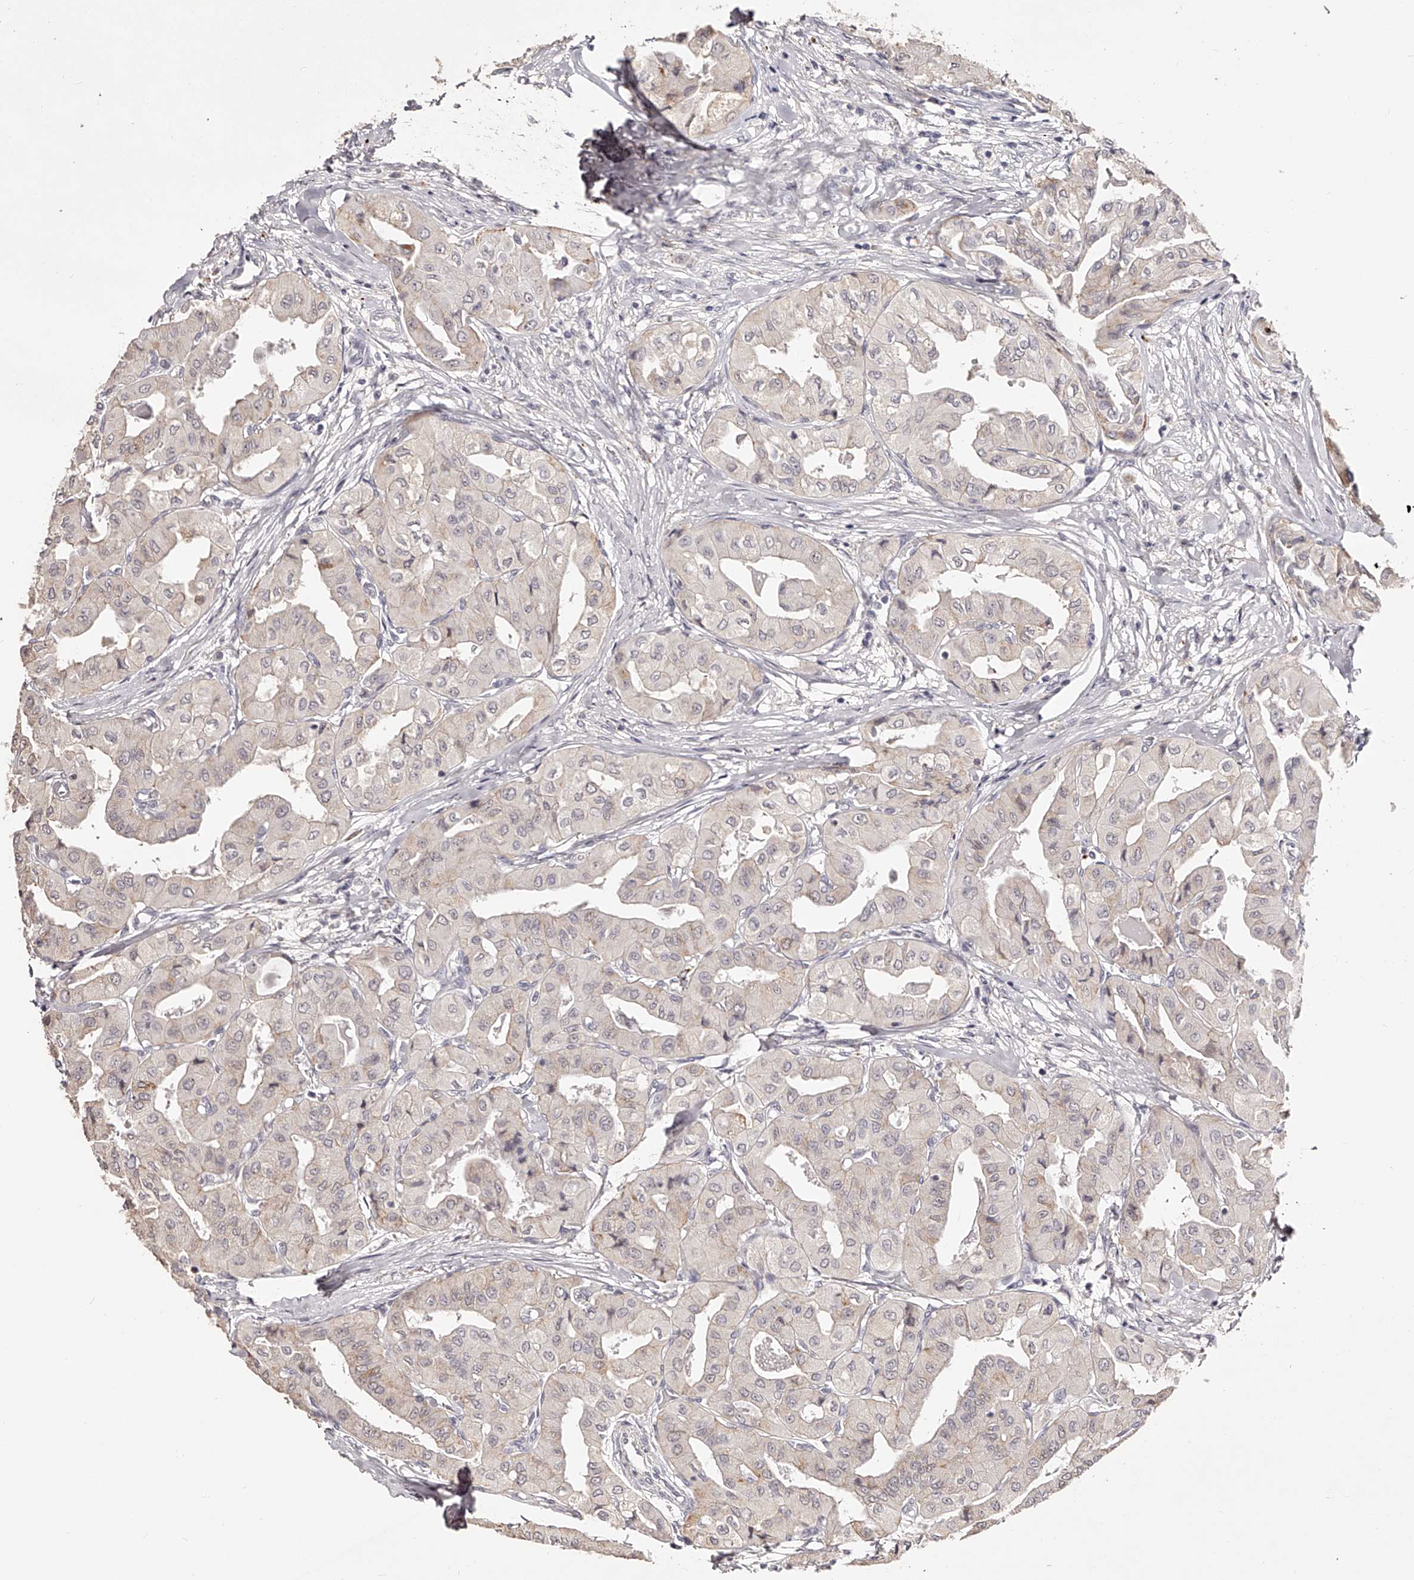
{"staining": {"intensity": "weak", "quantity": "<25%", "location": "cytoplasmic/membranous"}, "tissue": "thyroid cancer", "cell_type": "Tumor cells", "image_type": "cancer", "snomed": [{"axis": "morphology", "description": "Papillary adenocarcinoma, NOS"}, {"axis": "topography", "description": "Thyroid gland"}], "caption": "An immunohistochemistry micrograph of papillary adenocarcinoma (thyroid) is shown. There is no staining in tumor cells of papillary adenocarcinoma (thyroid).", "gene": "SLC35D3", "patient": {"sex": "female", "age": 59}}